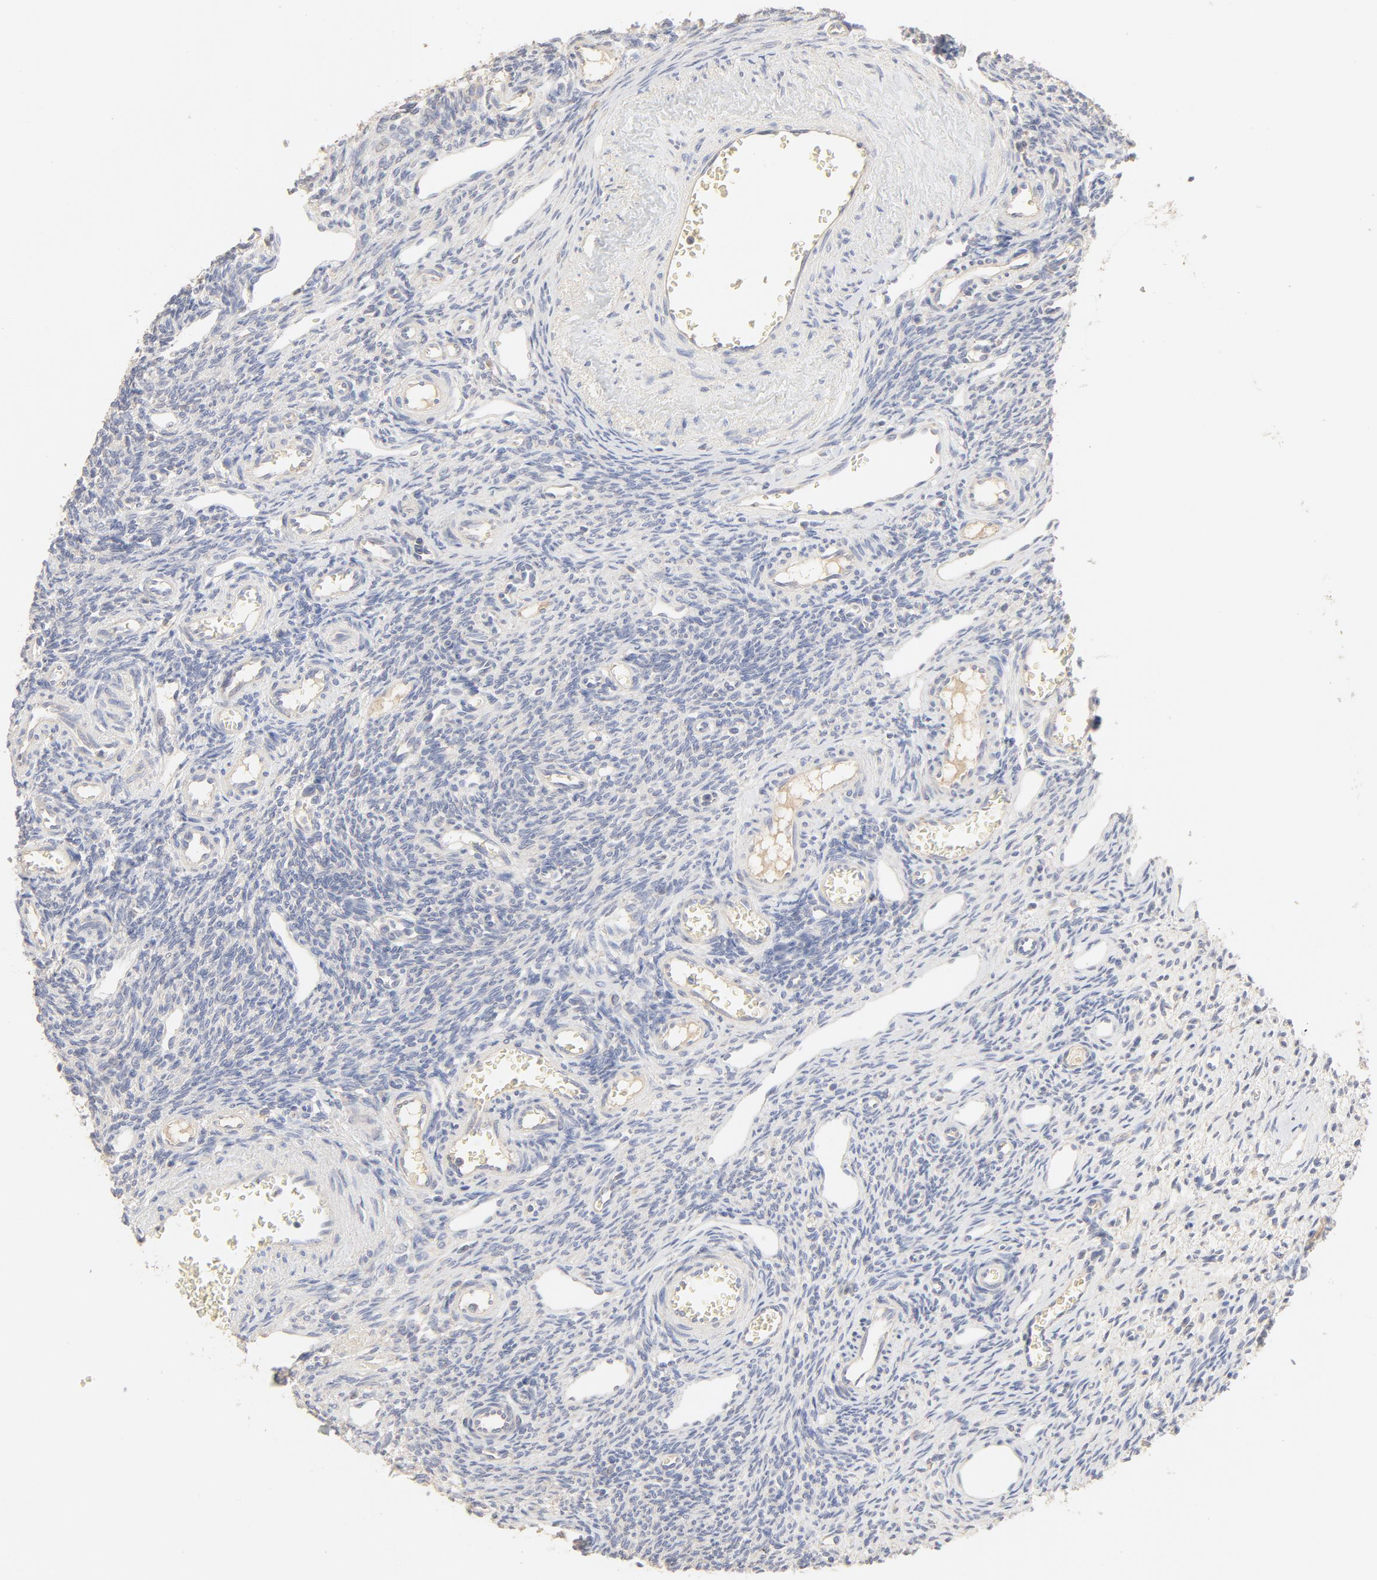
{"staining": {"intensity": "negative", "quantity": "none", "location": "none"}, "tissue": "ovary", "cell_type": "Ovarian stroma cells", "image_type": "normal", "snomed": [{"axis": "morphology", "description": "Normal tissue, NOS"}, {"axis": "topography", "description": "Ovary"}], "caption": "Human ovary stained for a protein using IHC displays no staining in ovarian stroma cells.", "gene": "FCGBP", "patient": {"sex": "female", "age": 33}}